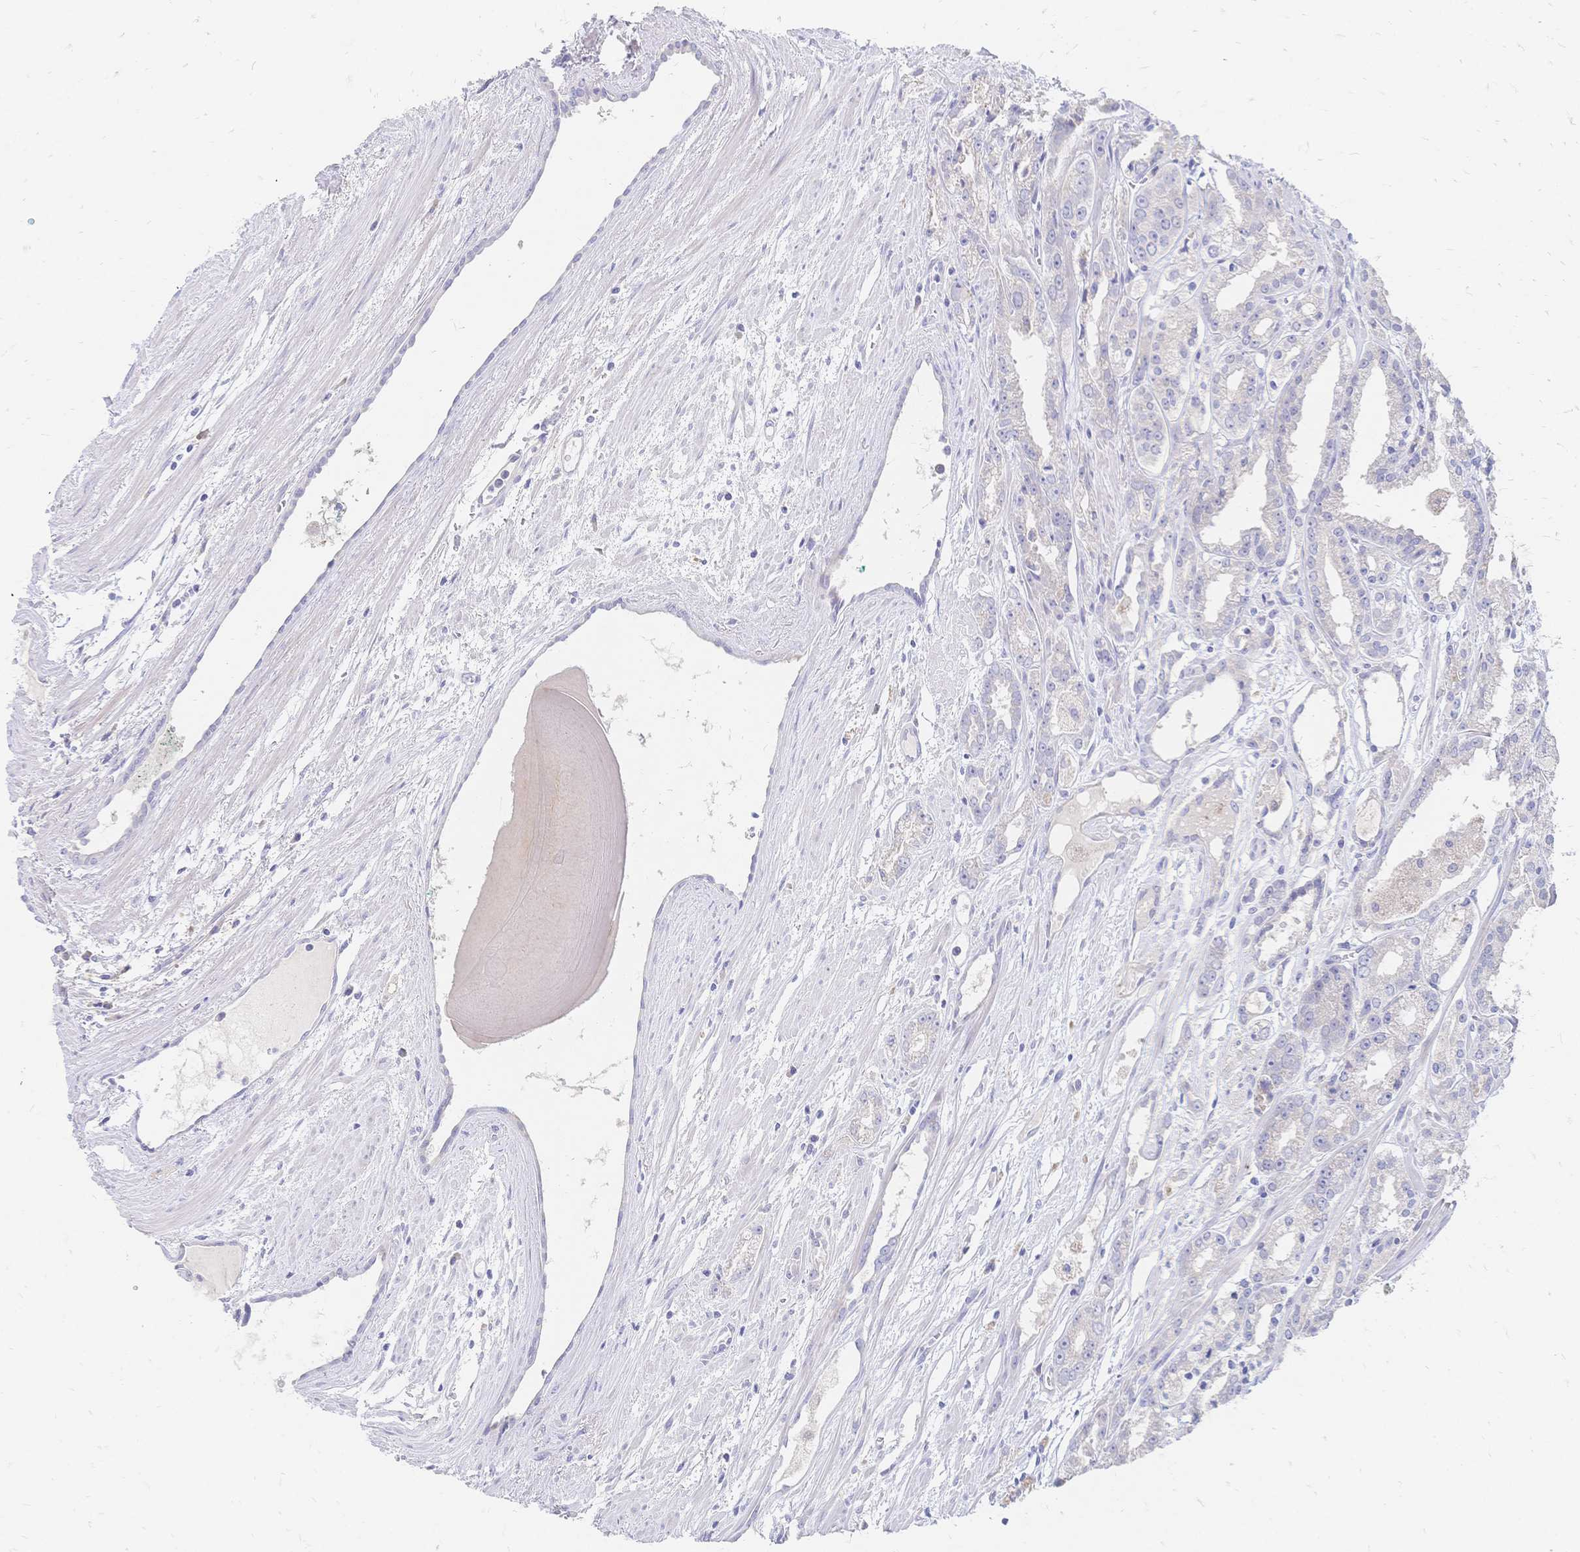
{"staining": {"intensity": "negative", "quantity": "none", "location": "none"}, "tissue": "prostate cancer", "cell_type": "Tumor cells", "image_type": "cancer", "snomed": [{"axis": "morphology", "description": "Adenocarcinoma, High grade"}, {"axis": "topography", "description": "Prostate"}], "caption": "Prostate high-grade adenocarcinoma was stained to show a protein in brown. There is no significant positivity in tumor cells.", "gene": "VWC2L", "patient": {"sex": "male", "age": 68}}